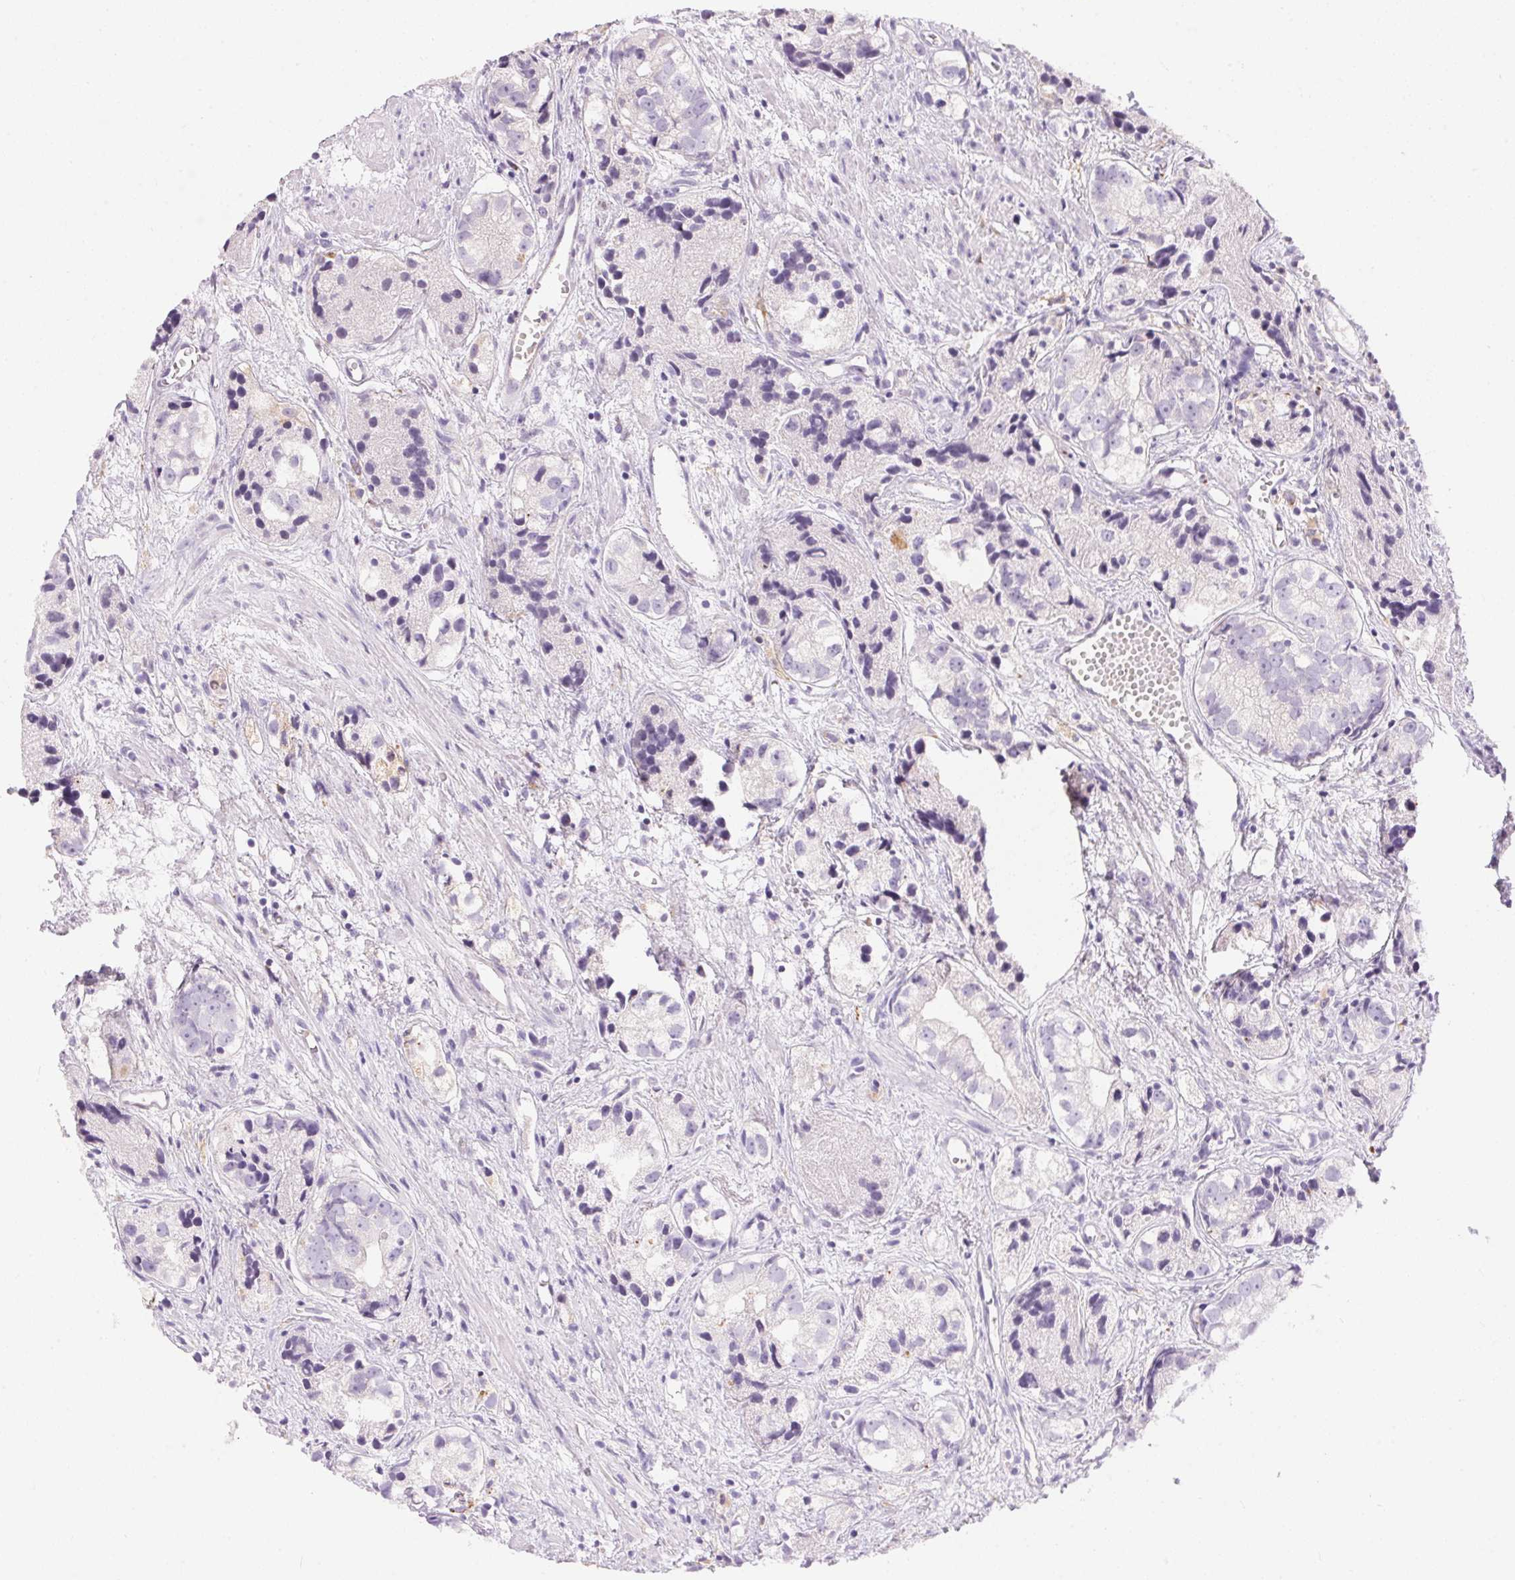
{"staining": {"intensity": "negative", "quantity": "none", "location": "none"}, "tissue": "prostate cancer", "cell_type": "Tumor cells", "image_type": "cancer", "snomed": [{"axis": "morphology", "description": "Adenocarcinoma, High grade"}, {"axis": "topography", "description": "Prostate"}], "caption": "This is a micrograph of IHC staining of prostate high-grade adenocarcinoma, which shows no staining in tumor cells. (DAB (3,3'-diaminobenzidine) immunohistochemistry (IHC) visualized using brightfield microscopy, high magnification).", "gene": "PNLIPRP3", "patient": {"sex": "male", "age": 68}}